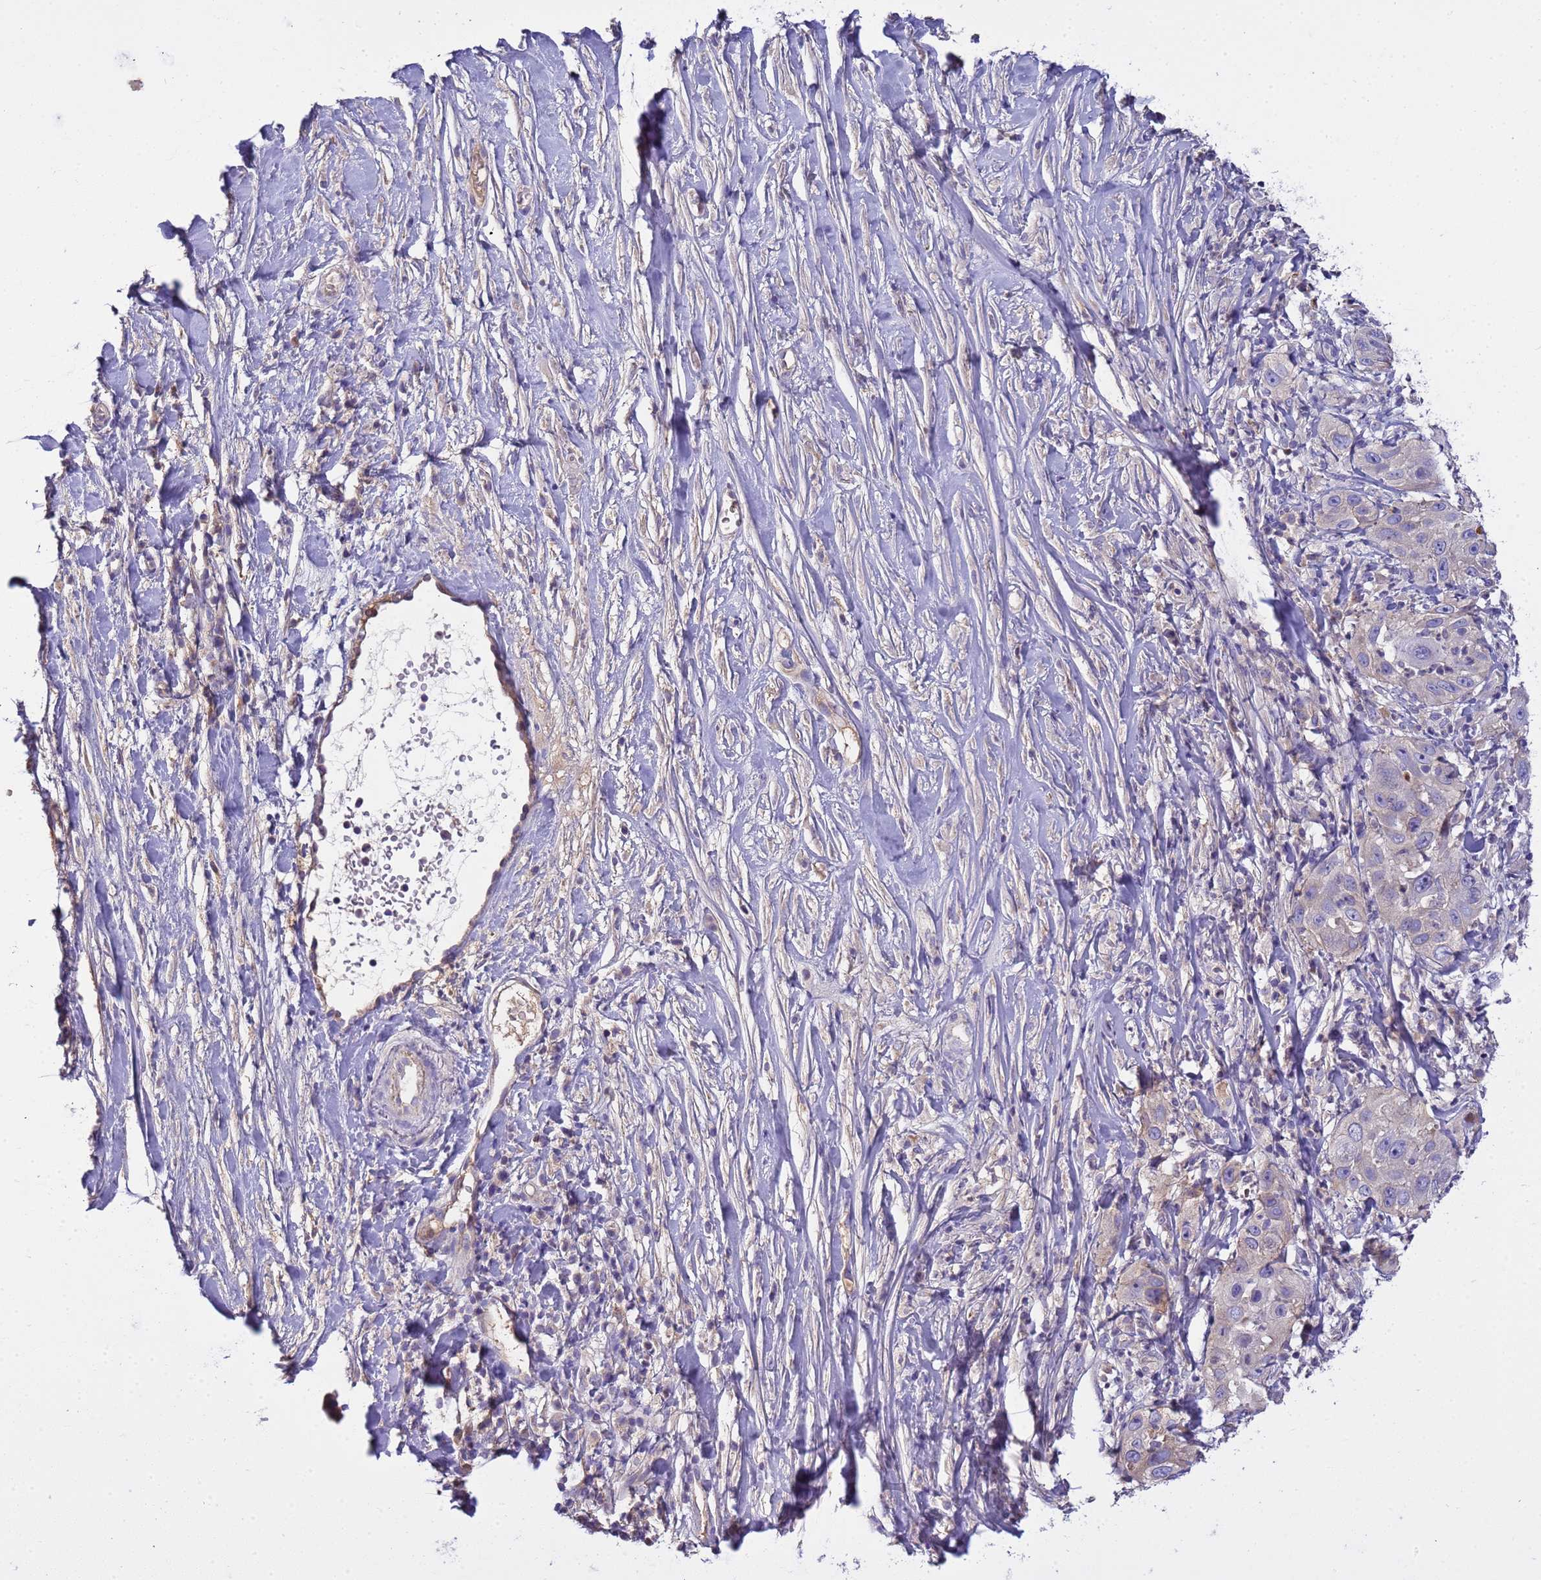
{"staining": {"intensity": "negative", "quantity": "none", "location": "none"}, "tissue": "skin cancer", "cell_type": "Tumor cells", "image_type": "cancer", "snomed": [{"axis": "morphology", "description": "Squamous cell carcinoma, NOS"}, {"axis": "topography", "description": "Skin"}], "caption": "Skin cancer (squamous cell carcinoma) was stained to show a protein in brown. There is no significant staining in tumor cells.", "gene": "PLCXD3", "patient": {"sex": "female", "age": 44}}